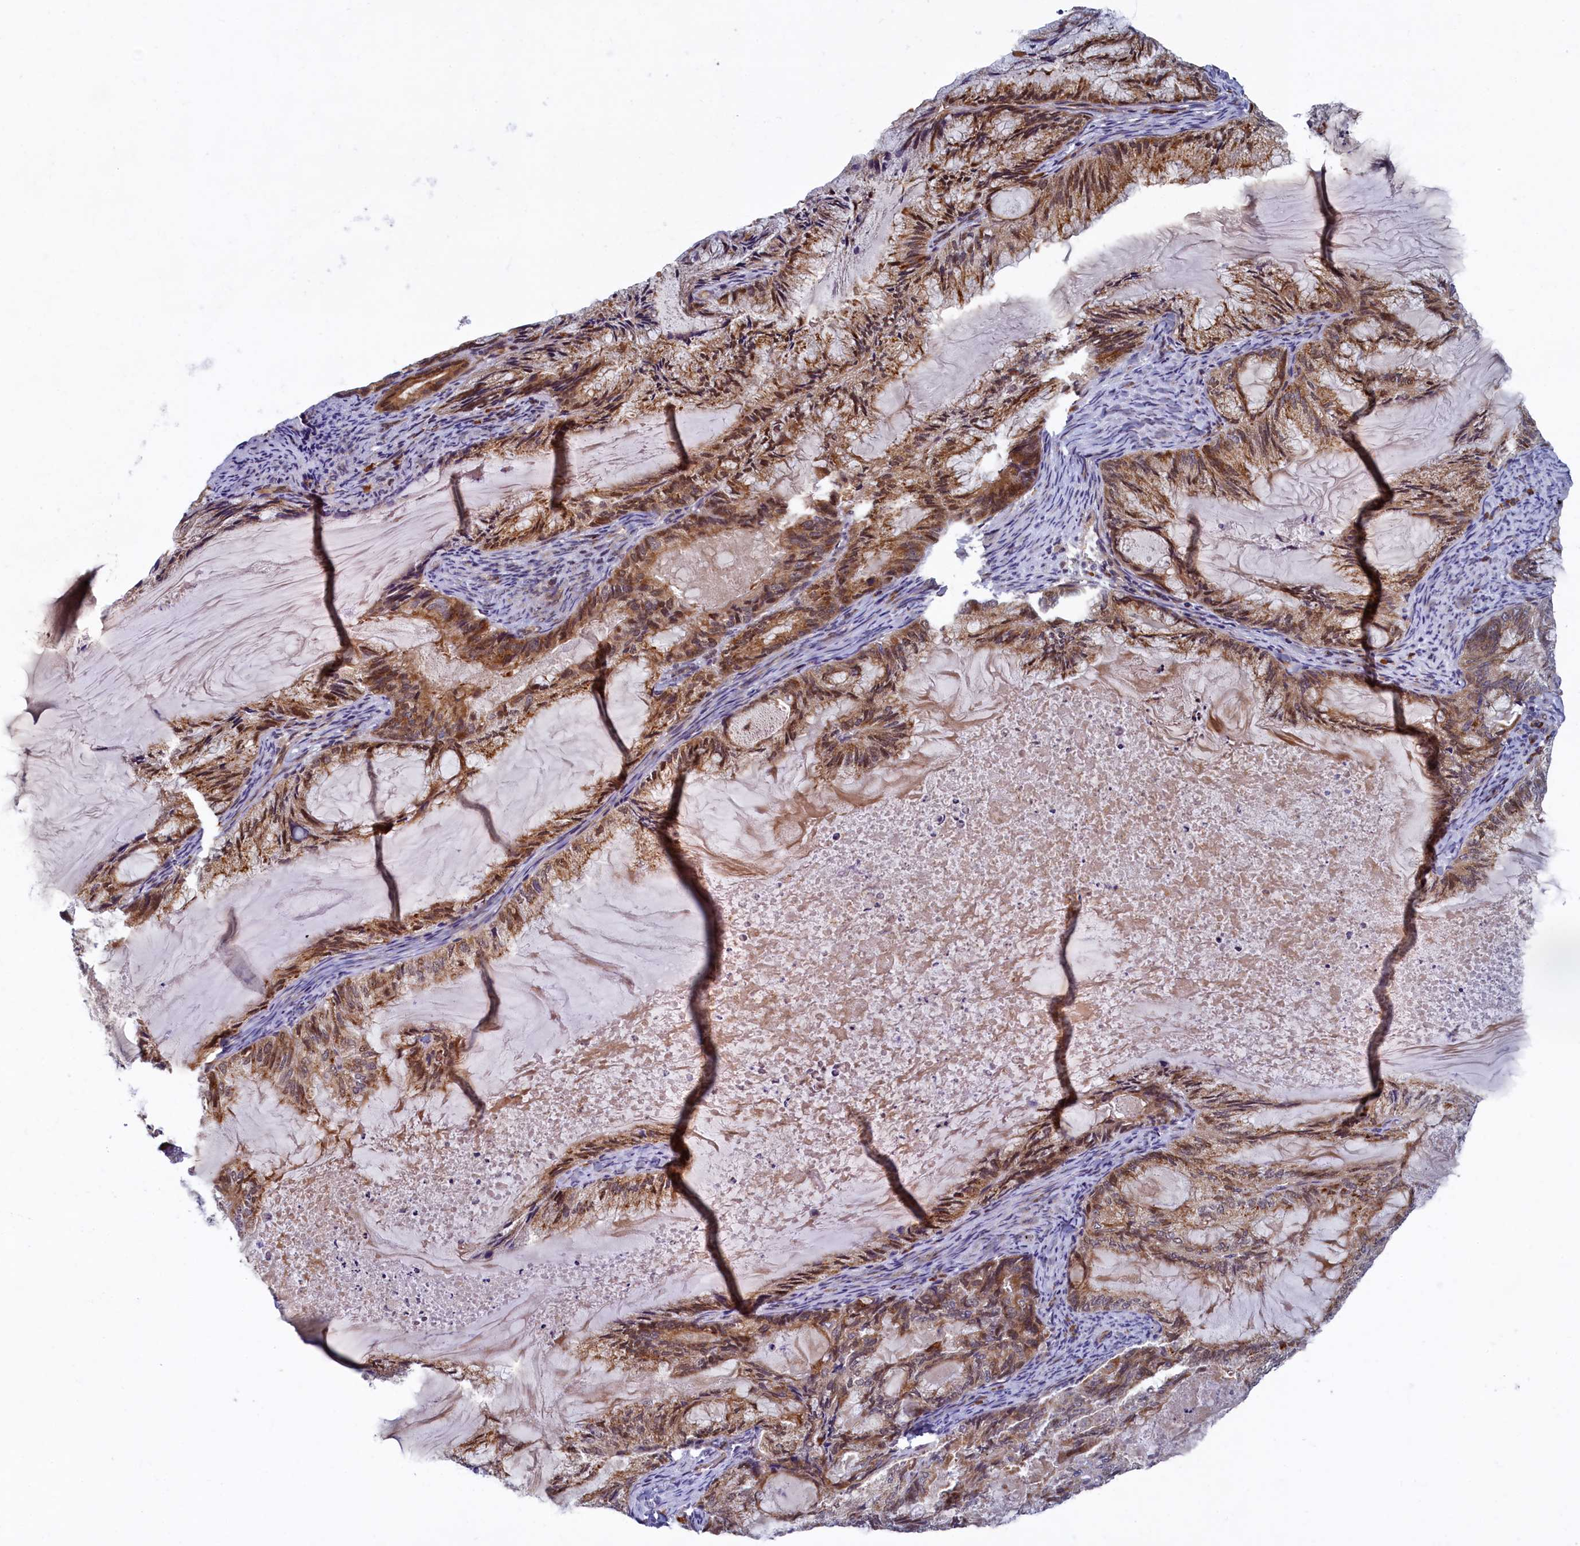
{"staining": {"intensity": "moderate", "quantity": ">75%", "location": "cytoplasmic/membranous,nuclear"}, "tissue": "endometrial cancer", "cell_type": "Tumor cells", "image_type": "cancer", "snomed": [{"axis": "morphology", "description": "Adenocarcinoma, NOS"}, {"axis": "topography", "description": "Endometrium"}], "caption": "A brown stain highlights moderate cytoplasmic/membranous and nuclear staining of a protein in human endometrial cancer (adenocarcinoma) tumor cells. The protein is stained brown, and the nuclei are stained in blue (DAB (3,3'-diaminobenzidine) IHC with brightfield microscopy, high magnification).", "gene": "SLC16A14", "patient": {"sex": "female", "age": 86}}